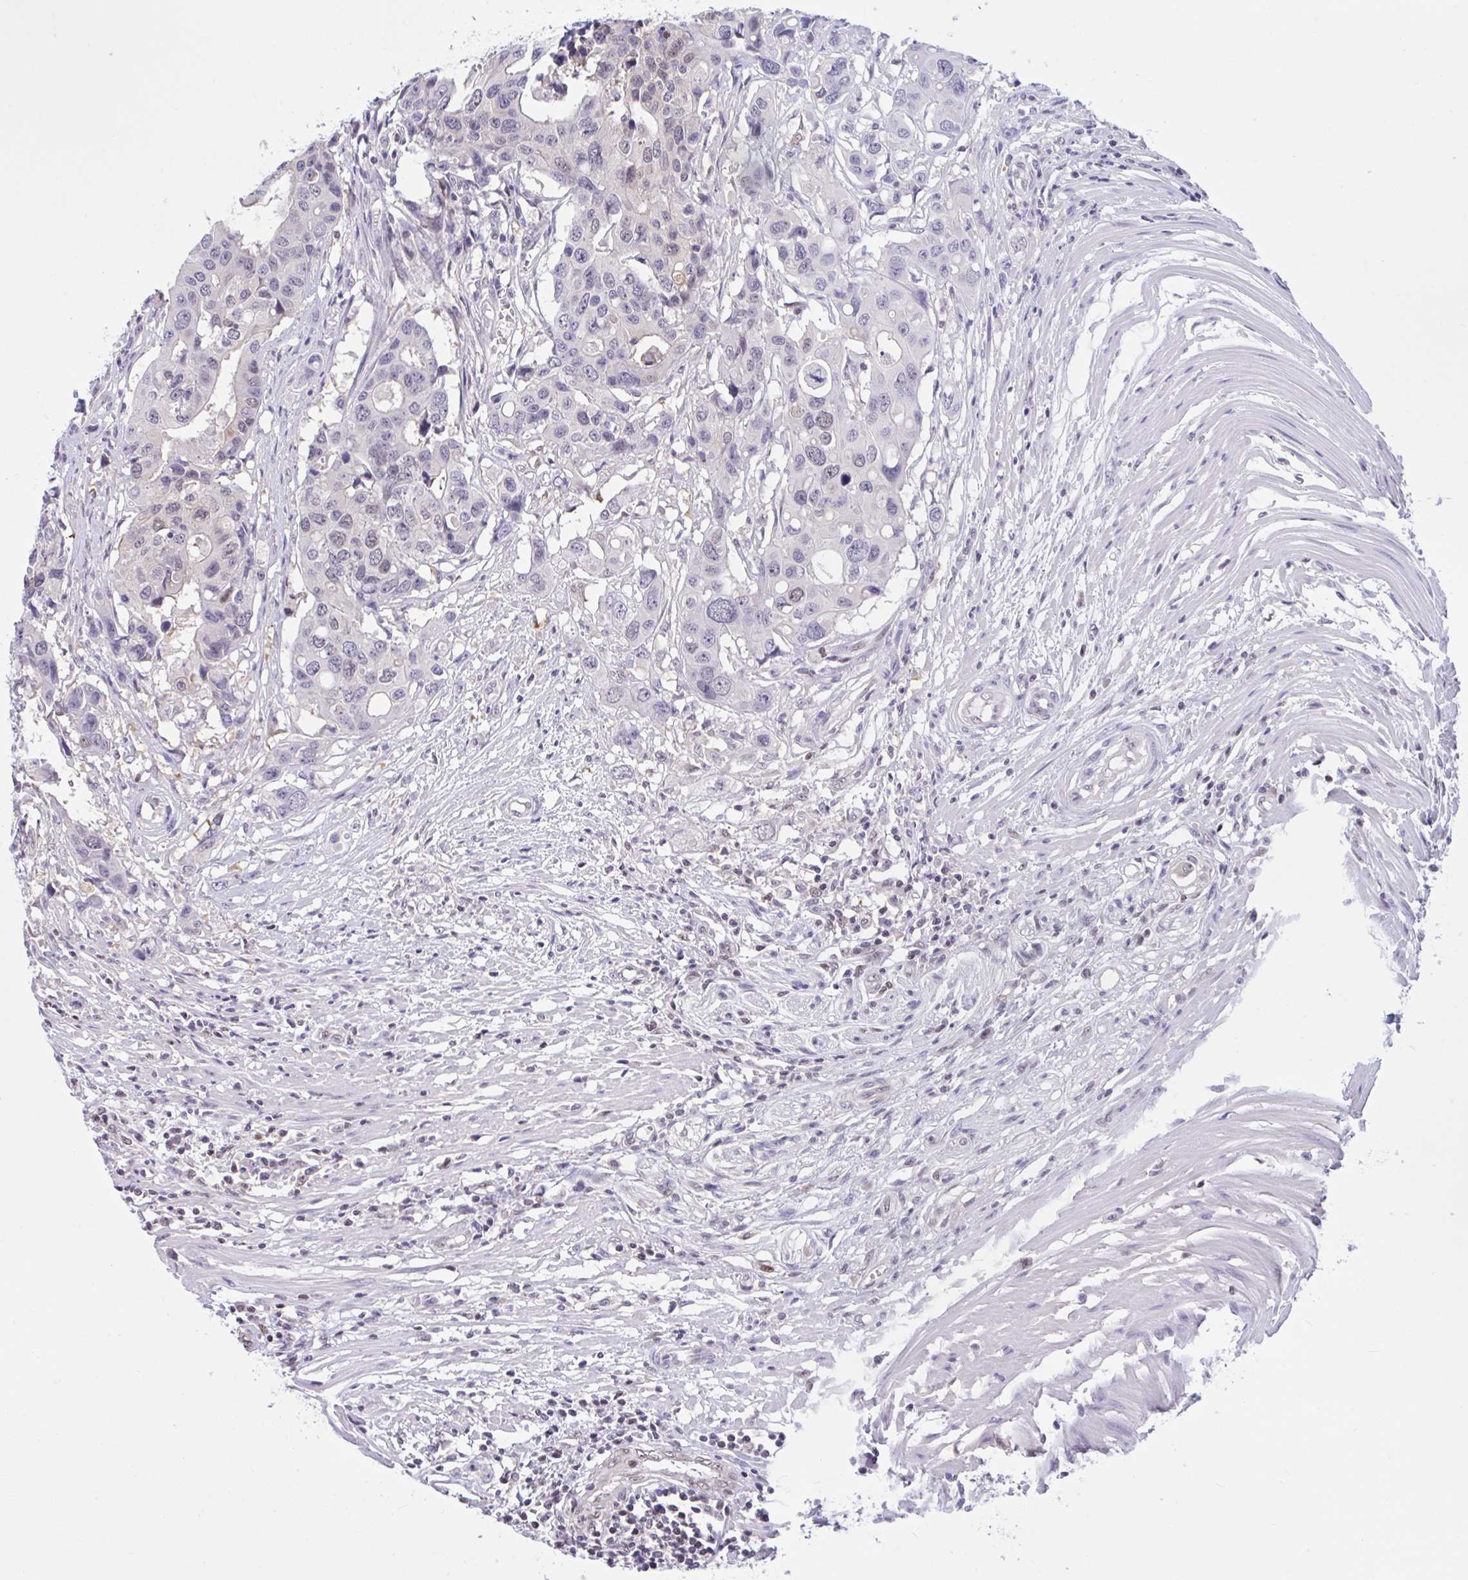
{"staining": {"intensity": "negative", "quantity": "none", "location": "none"}, "tissue": "colorectal cancer", "cell_type": "Tumor cells", "image_type": "cancer", "snomed": [{"axis": "morphology", "description": "Adenocarcinoma, NOS"}, {"axis": "topography", "description": "Colon"}], "caption": "Human adenocarcinoma (colorectal) stained for a protein using immunohistochemistry shows no expression in tumor cells.", "gene": "RBL1", "patient": {"sex": "male", "age": 77}}